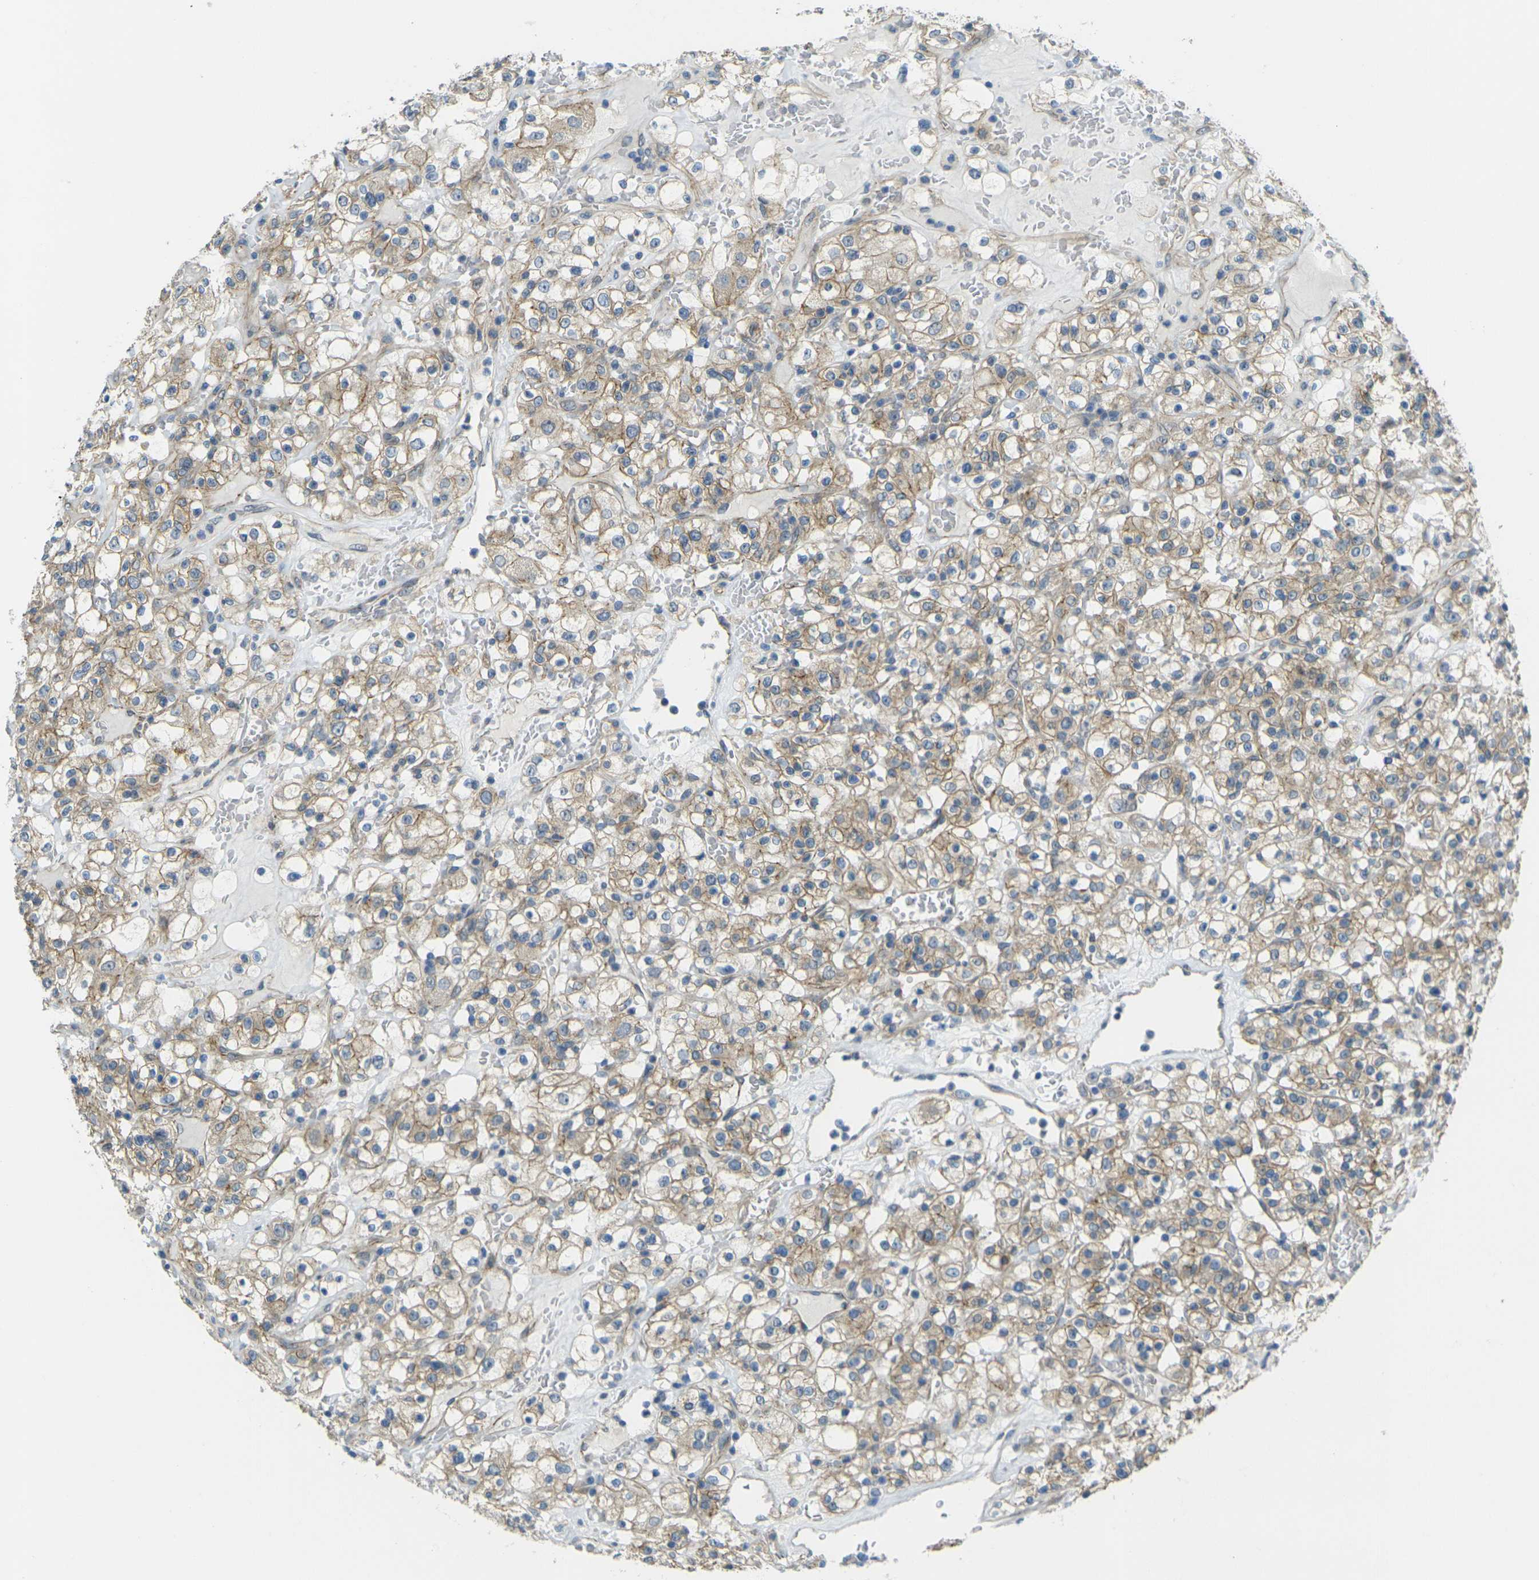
{"staining": {"intensity": "weak", "quantity": "25%-75%", "location": "cytoplasmic/membranous"}, "tissue": "renal cancer", "cell_type": "Tumor cells", "image_type": "cancer", "snomed": [{"axis": "morphology", "description": "Normal tissue, NOS"}, {"axis": "morphology", "description": "Adenocarcinoma, NOS"}, {"axis": "topography", "description": "Kidney"}], "caption": "Renal cancer tissue shows weak cytoplasmic/membranous expression in approximately 25%-75% of tumor cells", "gene": "RHBDD1", "patient": {"sex": "female", "age": 72}}